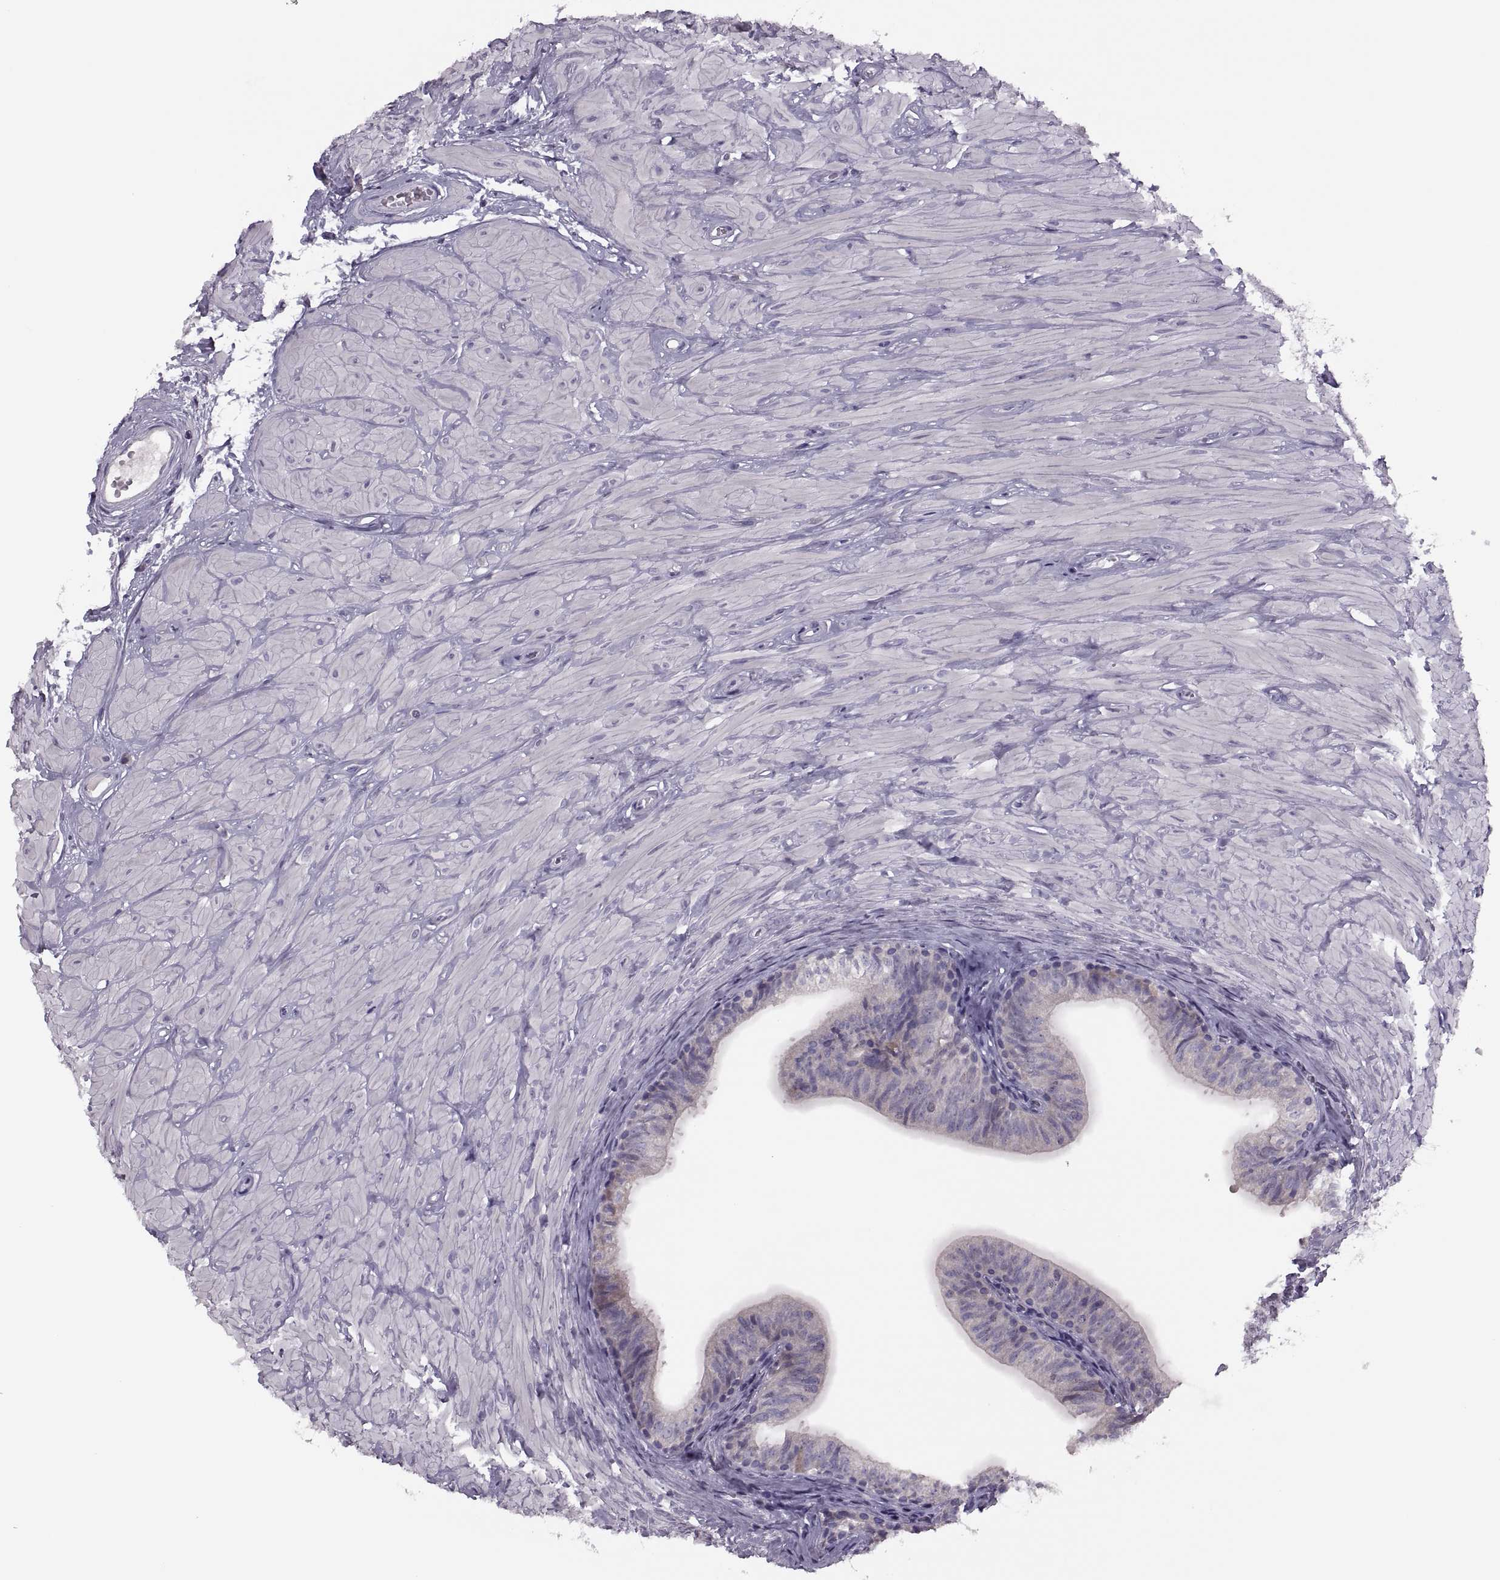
{"staining": {"intensity": "negative", "quantity": "none", "location": "none"}, "tissue": "epididymis", "cell_type": "Glandular cells", "image_type": "normal", "snomed": [{"axis": "morphology", "description": "Normal tissue, NOS"}, {"axis": "topography", "description": "Epididymis"}, {"axis": "topography", "description": "Vas deferens"}], "caption": "Glandular cells show no significant protein staining in normal epididymis. The staining was performed using DAB (3,3'-diaminobenzidine) to visualize the protein expression in brown, while the nuclei were stained in blue with hematoxylin (Magnification: 20x).", "gene": "PRSS54", "patient": {"sex": "male", "age": 23}}